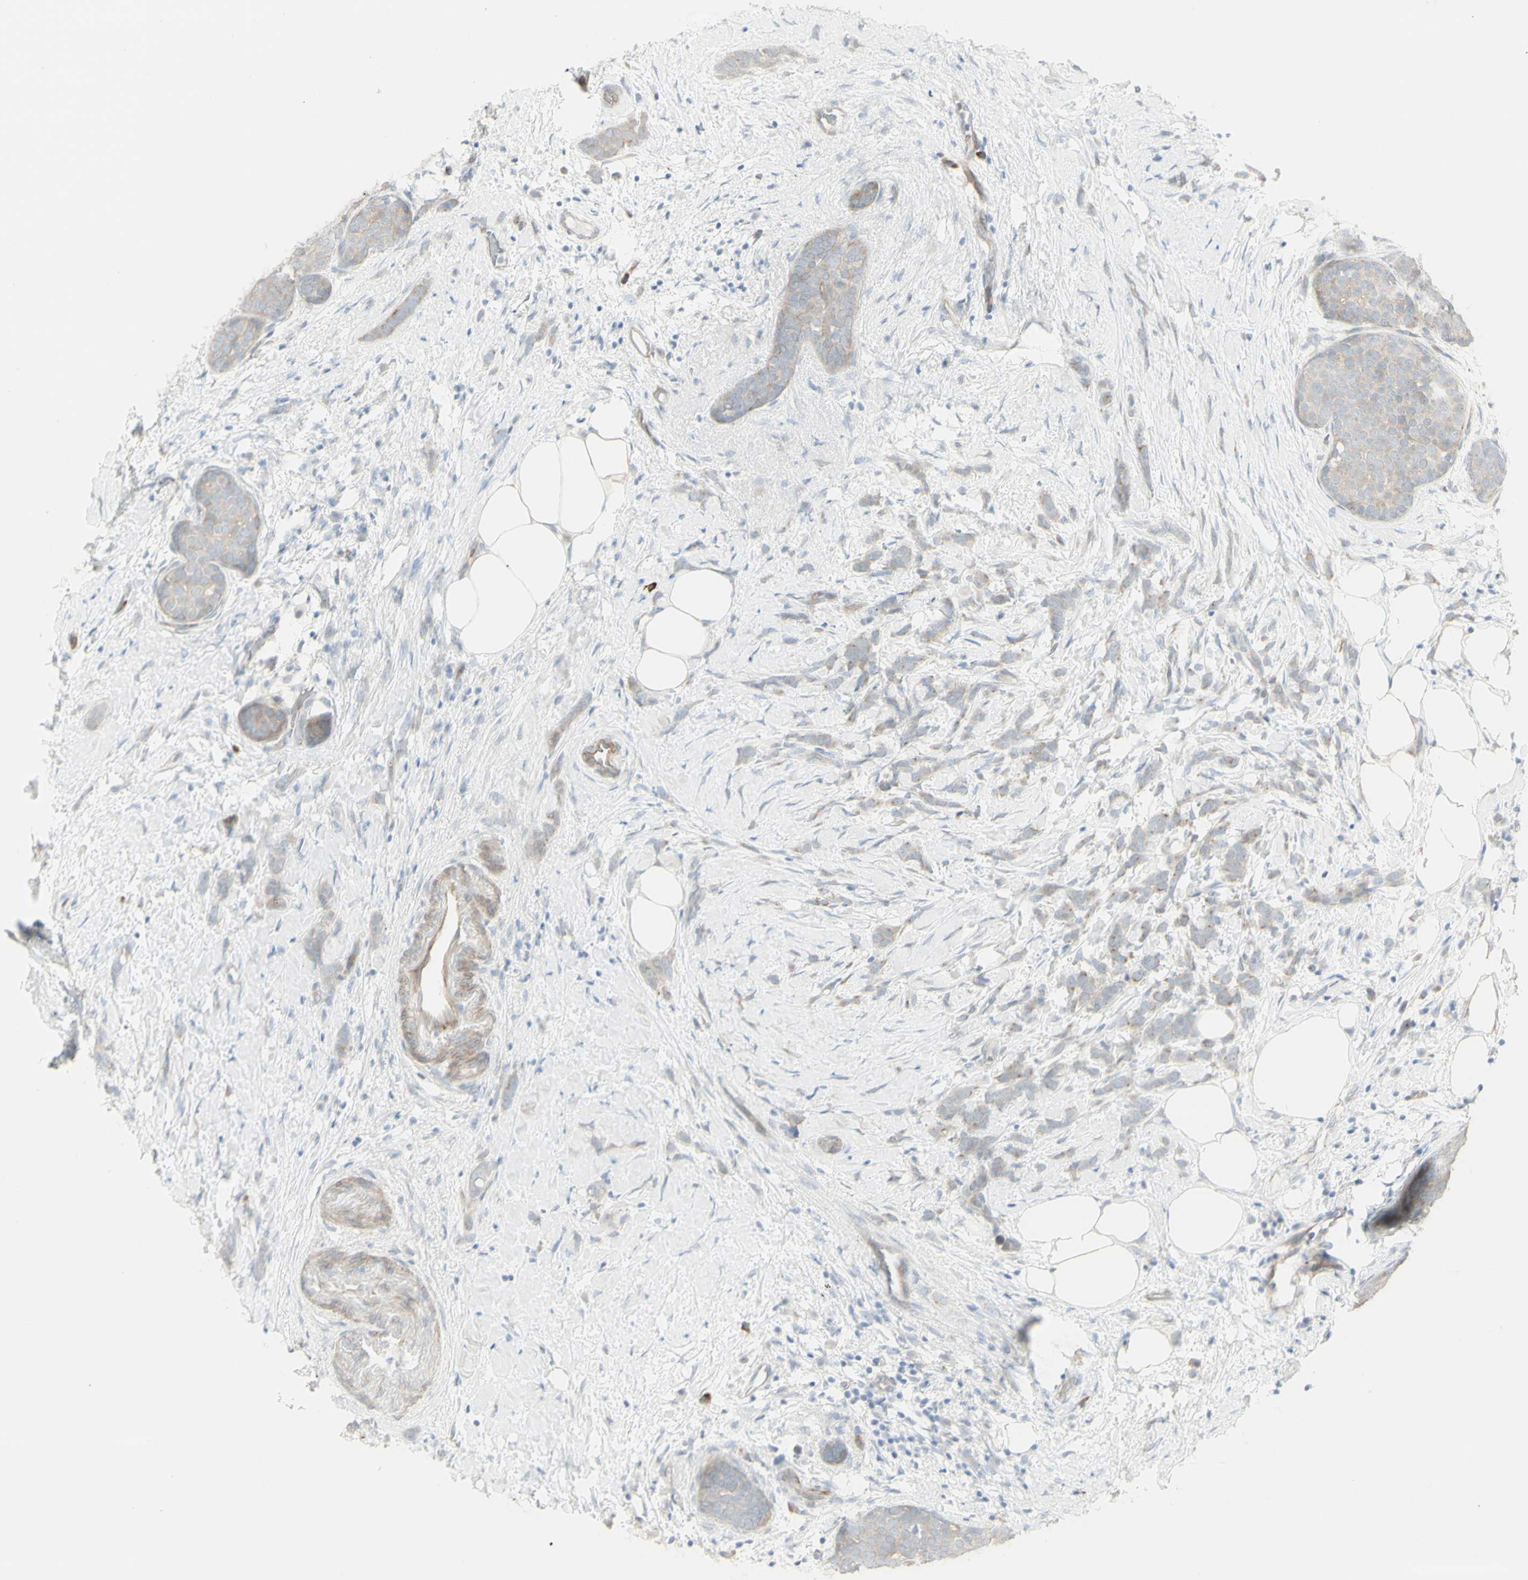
{"staining": {"intensity": "weak", "quantity": "25%-75%", "location": "cytoplasmic/membranous"}, "tissue": "breast cancer", "cell_type": "Tumor cells", "image_type": "cancer", "snomed": [{"axis": "morphology", "description": "Lobular carcinoma, in situ"}, {"axis": "morphology", "description": "Lobular carcinoma"}, {"axis": "topography", "description": "Breast"}], "caption": "This is an image of immunohistochemistry staining of lobular carcinoma (breast), which shows weak expression in the cytoplasmic/membranous of tumor cells.", "gene": "NDST4", "patient": {"sex": "female", "age": 41}}